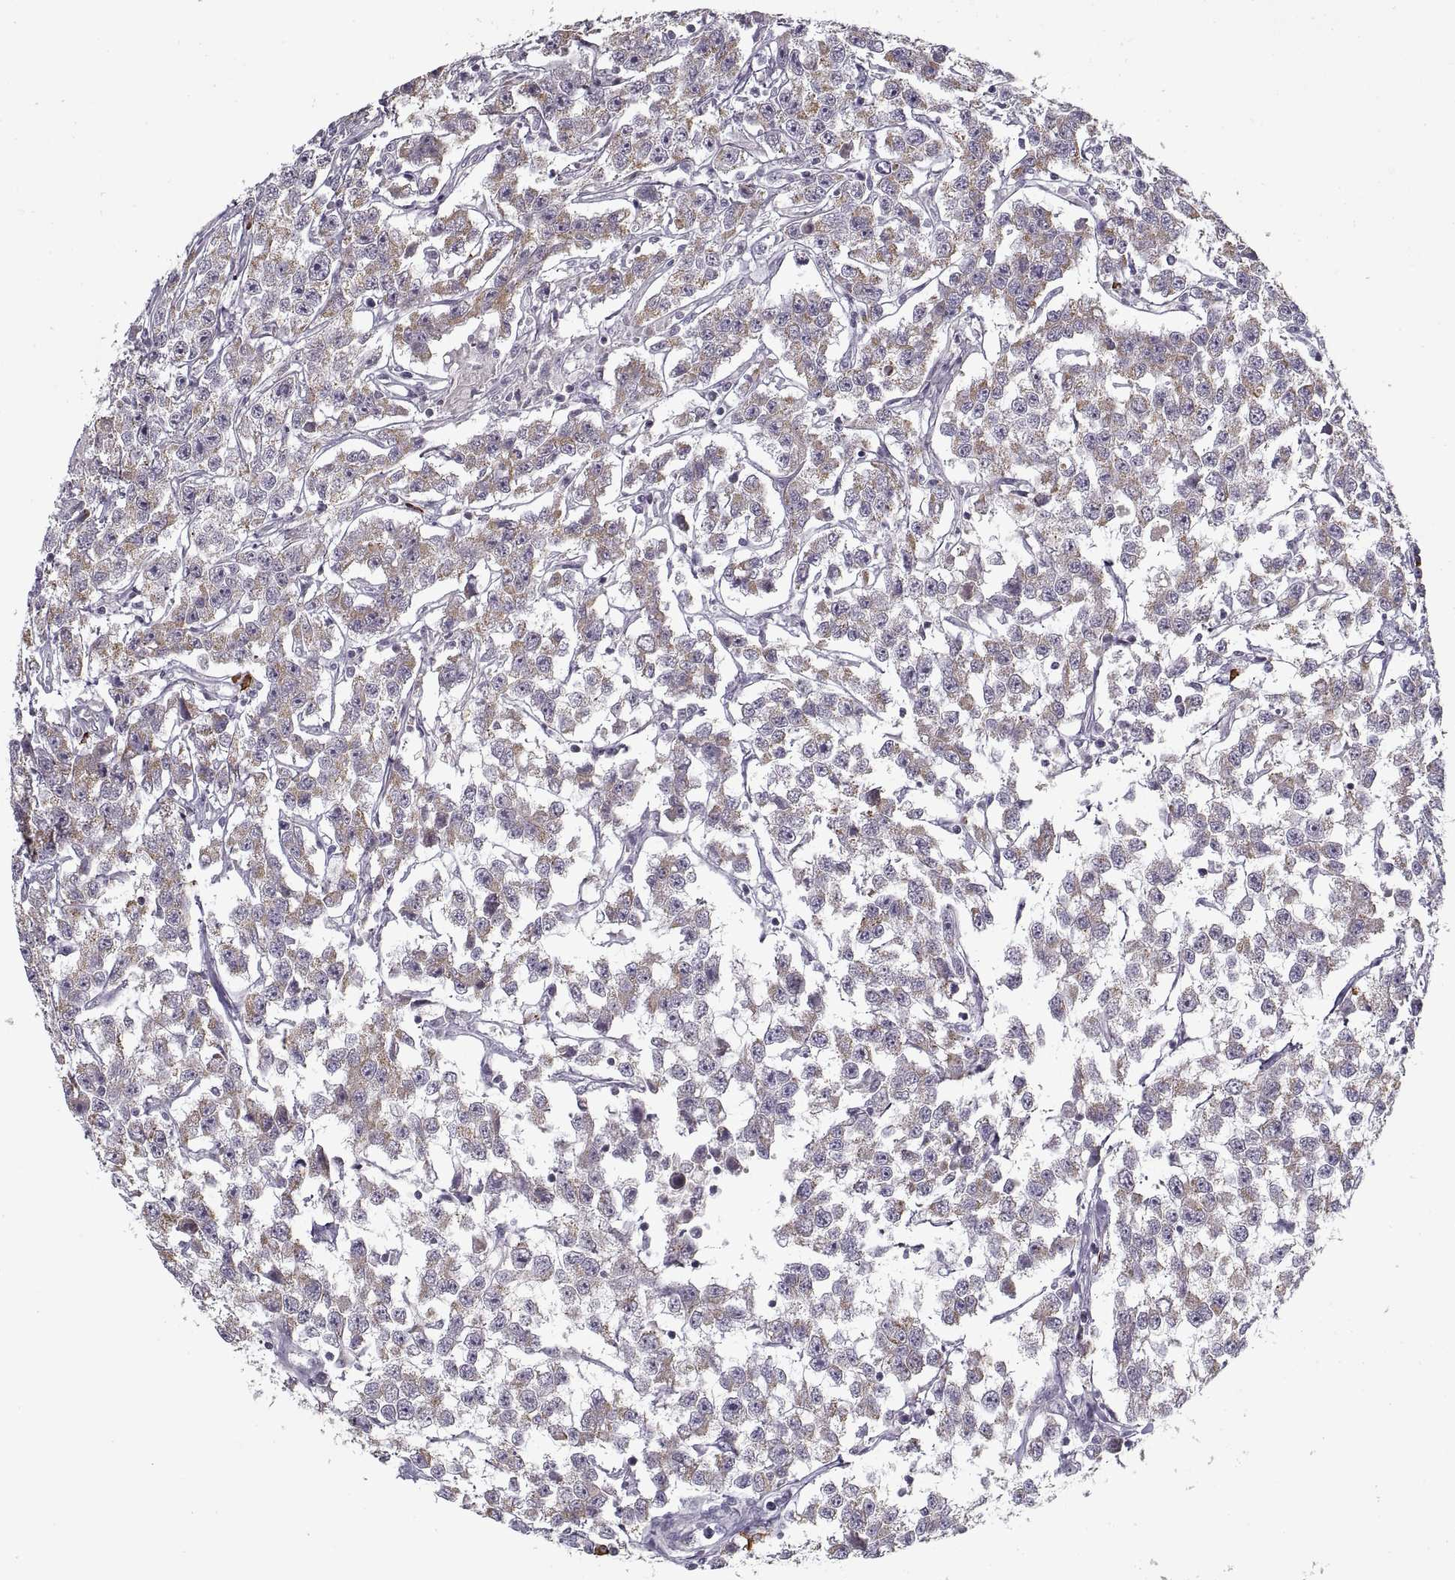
{"staining": {"intensity": "weak", "quantity": ">75%", "location": "cytoplasmic/membranous"}, "tissue": "testis cancer", "cell_type": "Tumor cells", "image_type": "cancer", "snomed": [{"axis": "morphology", "description": "Seminoma, NOS"}, {"axis": "topography", "description": "Testis"}], "caption": "Immunohistochemistry (IHC) image of human testis cancer stained for a protein (brown), which displays low levels of weak cytoplasmic/membranous expression in approximately >75% of tumor cells.", "gene": "GAD2", "patient": {"sex": "male", "age": 59}}